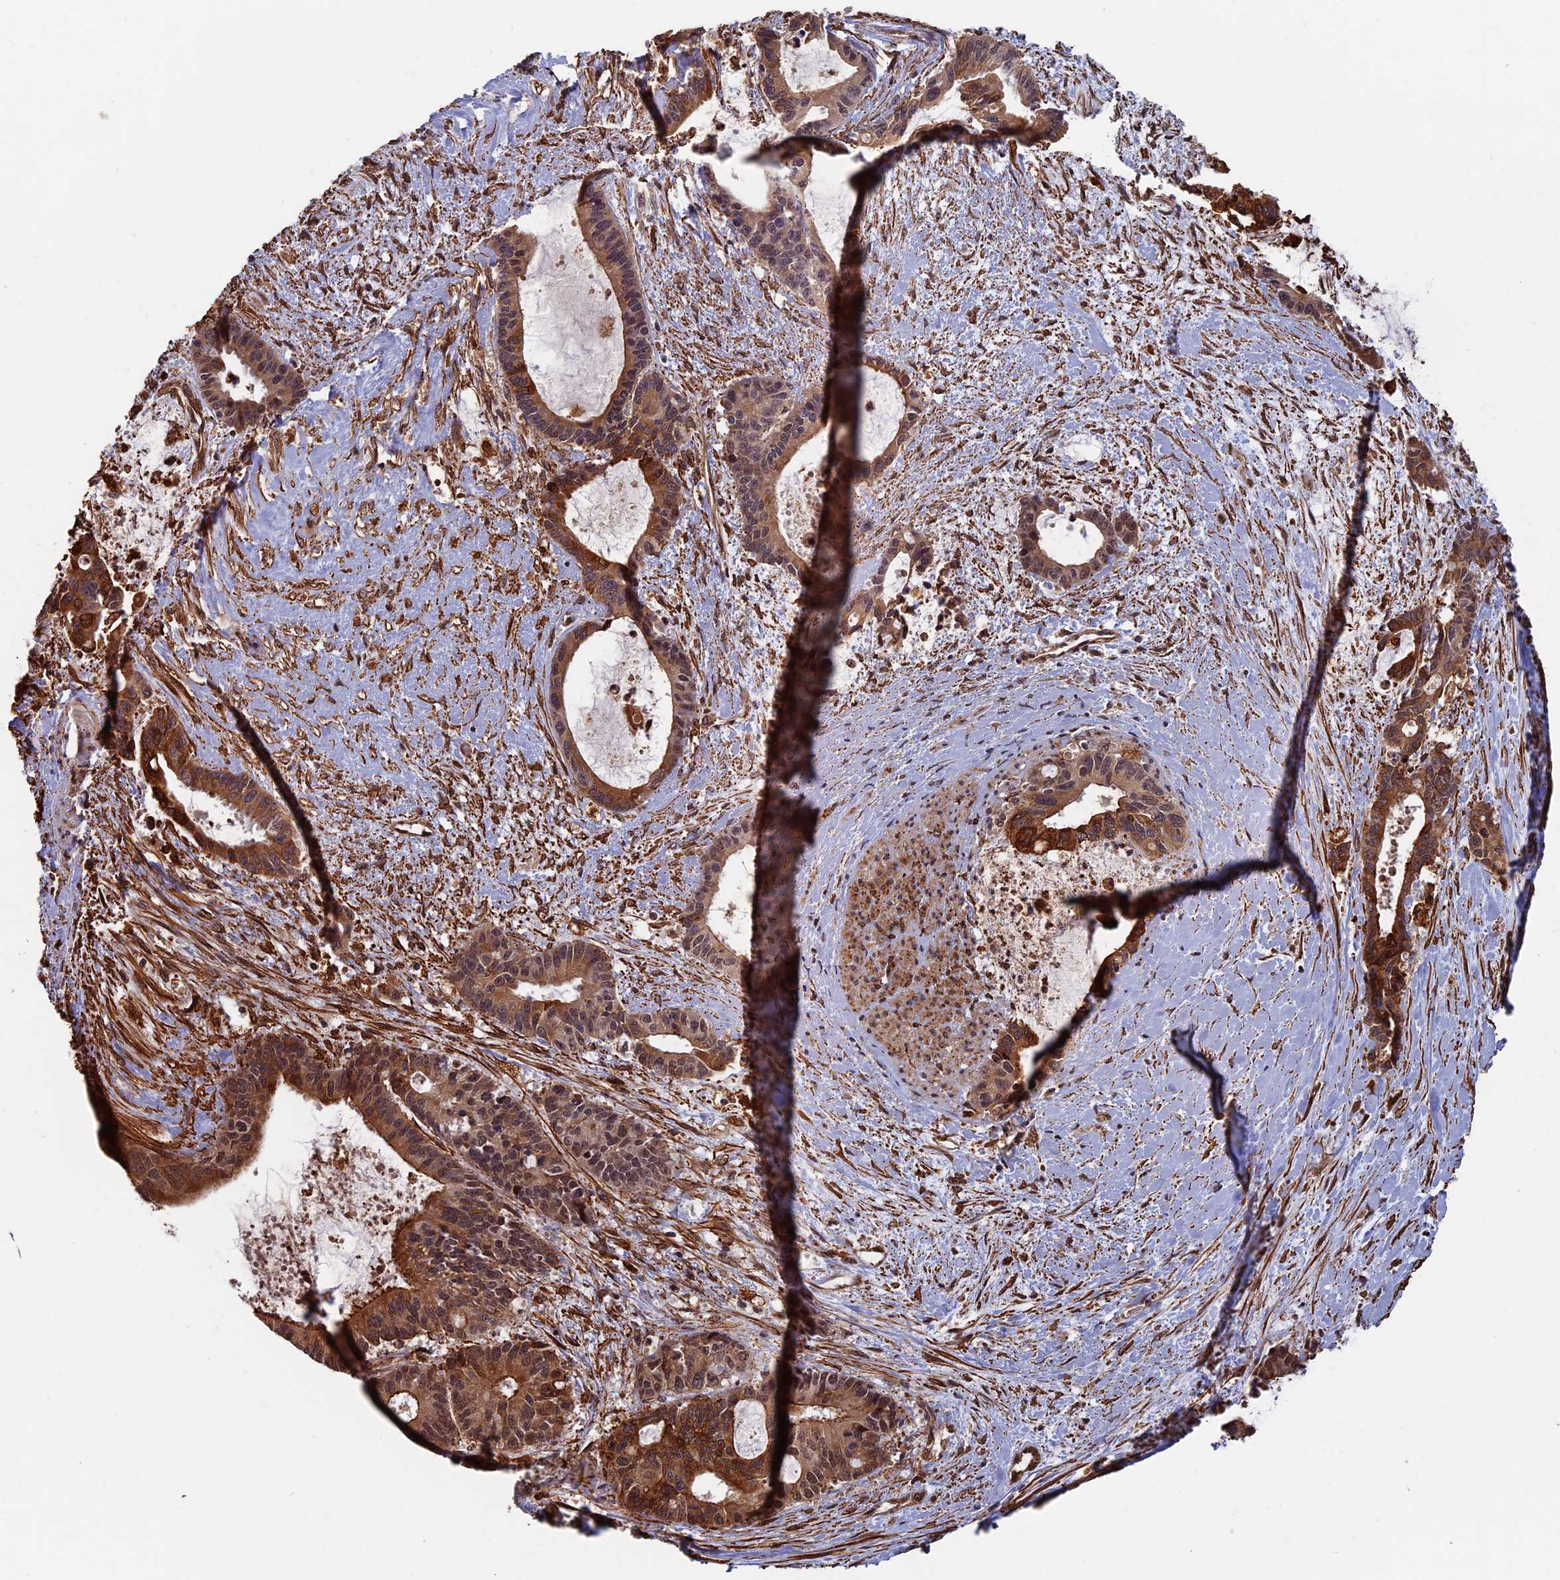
{"staining": {"intensity": "moderate", "quantity": ">75%", "location": "cytoplasmic/membranous,nuclear"}, "tissue": "liver cancer", "cell_type": "Tumor cells", "image_type": "cancer", "snomed": [{"axis": "morphology", "description": "Normal tissue, NOS"}, {"axis": "morphology", "description": "Cholangiocarcinoma"}, {"axis": "topography", "description": "Liver"}, {"axis": "topography", "description": "Peripheral nerve tissue"}], "caption": "The image displays a brown stain indicating the presence of a protein in the cytoplasmic/membranous and nuclear of tumor cells in liver cancer.", "gene": "CTDP1", "patient": {"sex": "female", "age": 73}}